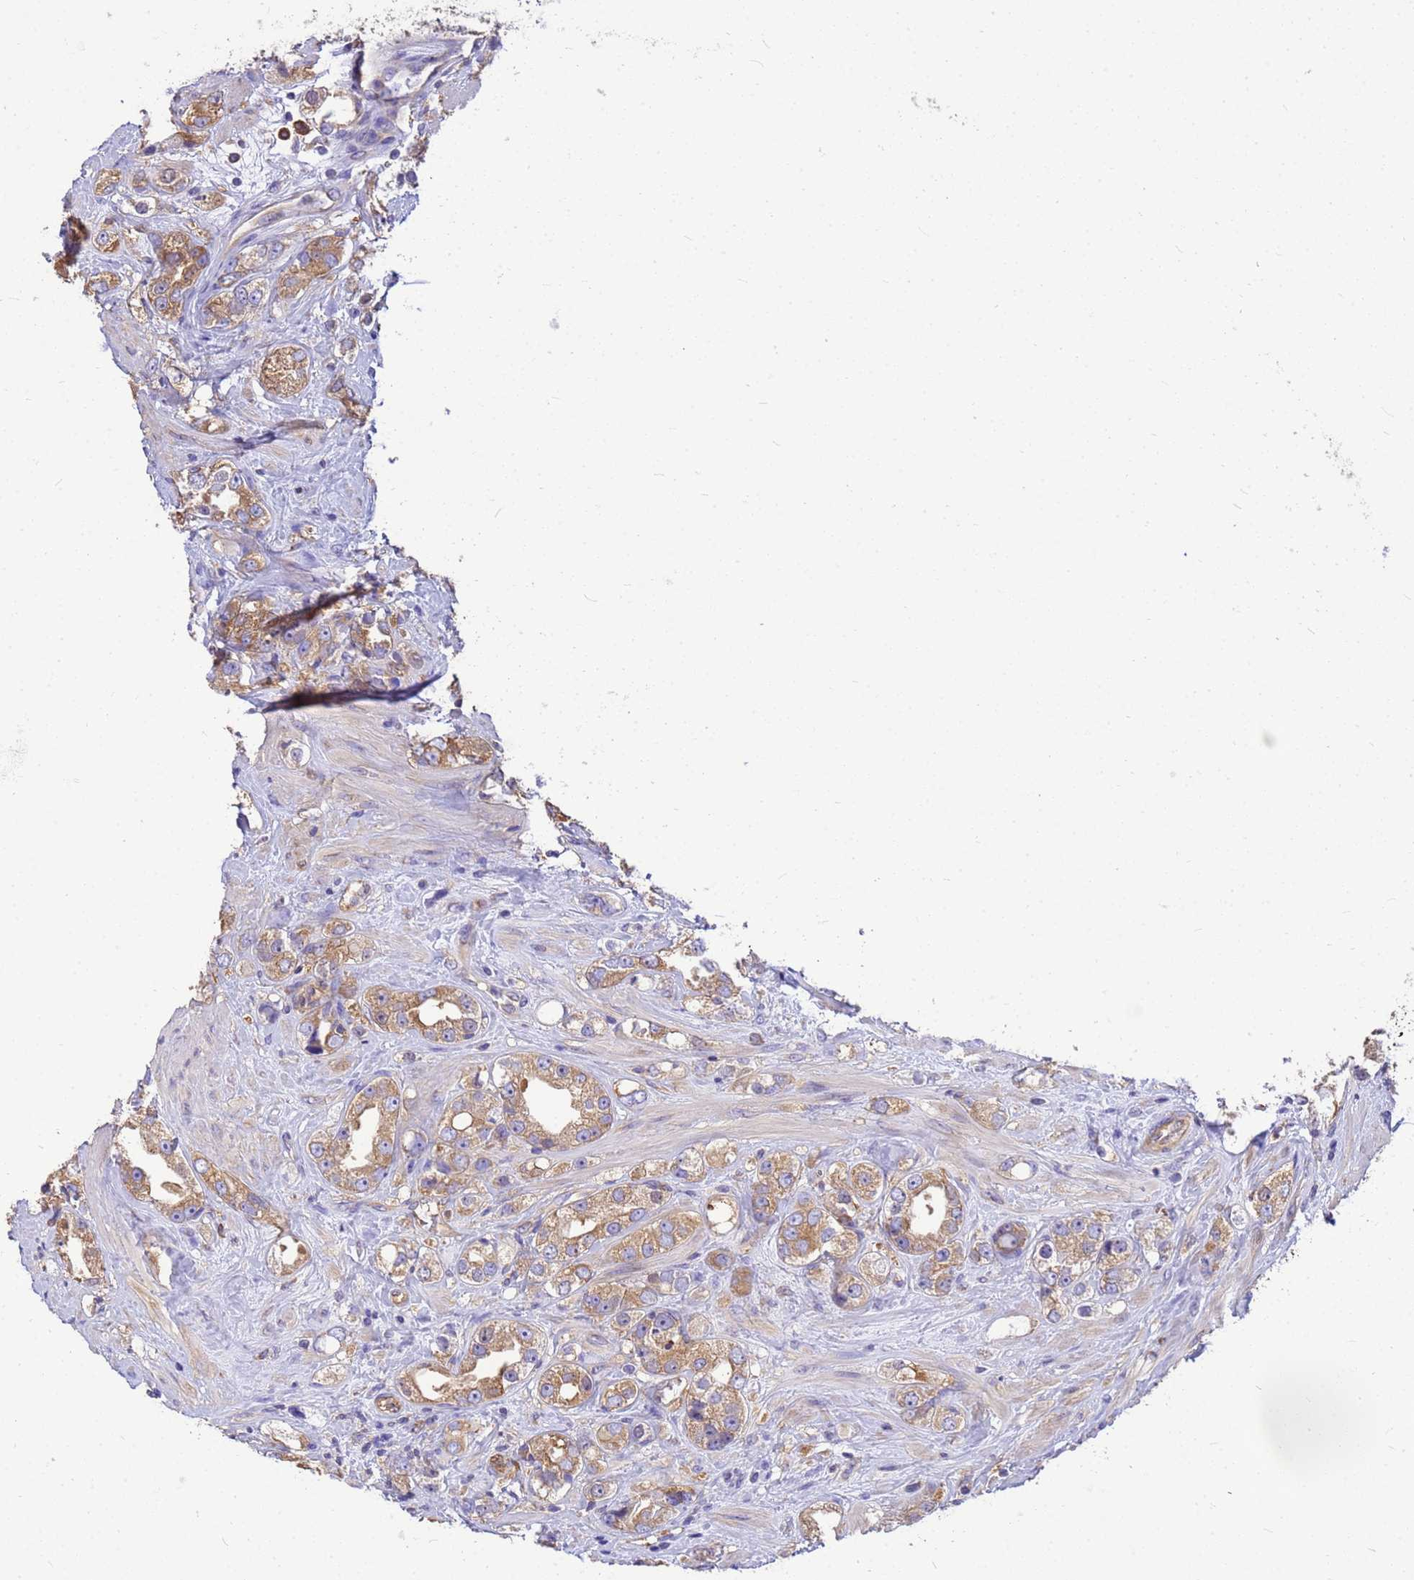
{"staining": {"intensity": "moderate", "quantity": ">75%", "location": "cytoplasmic/membranous"}, "tissue": "prostate cancer", "cell_type": "Tumor cells", "image_type": "cancer", "snomed": [{"axis": "morphology", "description": "Adenocarcinoma, NOS"}, {"axis": "topography", "description": "Prostate"}], "caption": "A histopathology image showing moderate cytoplasmic/membranous expression in approximately >75% of tumor cells in adenocarcinoma (prostate), as visualized by brown immunohistochemical staining.", "gene": "TUBB1", "patient": {"sex": "male", "age": 79}}